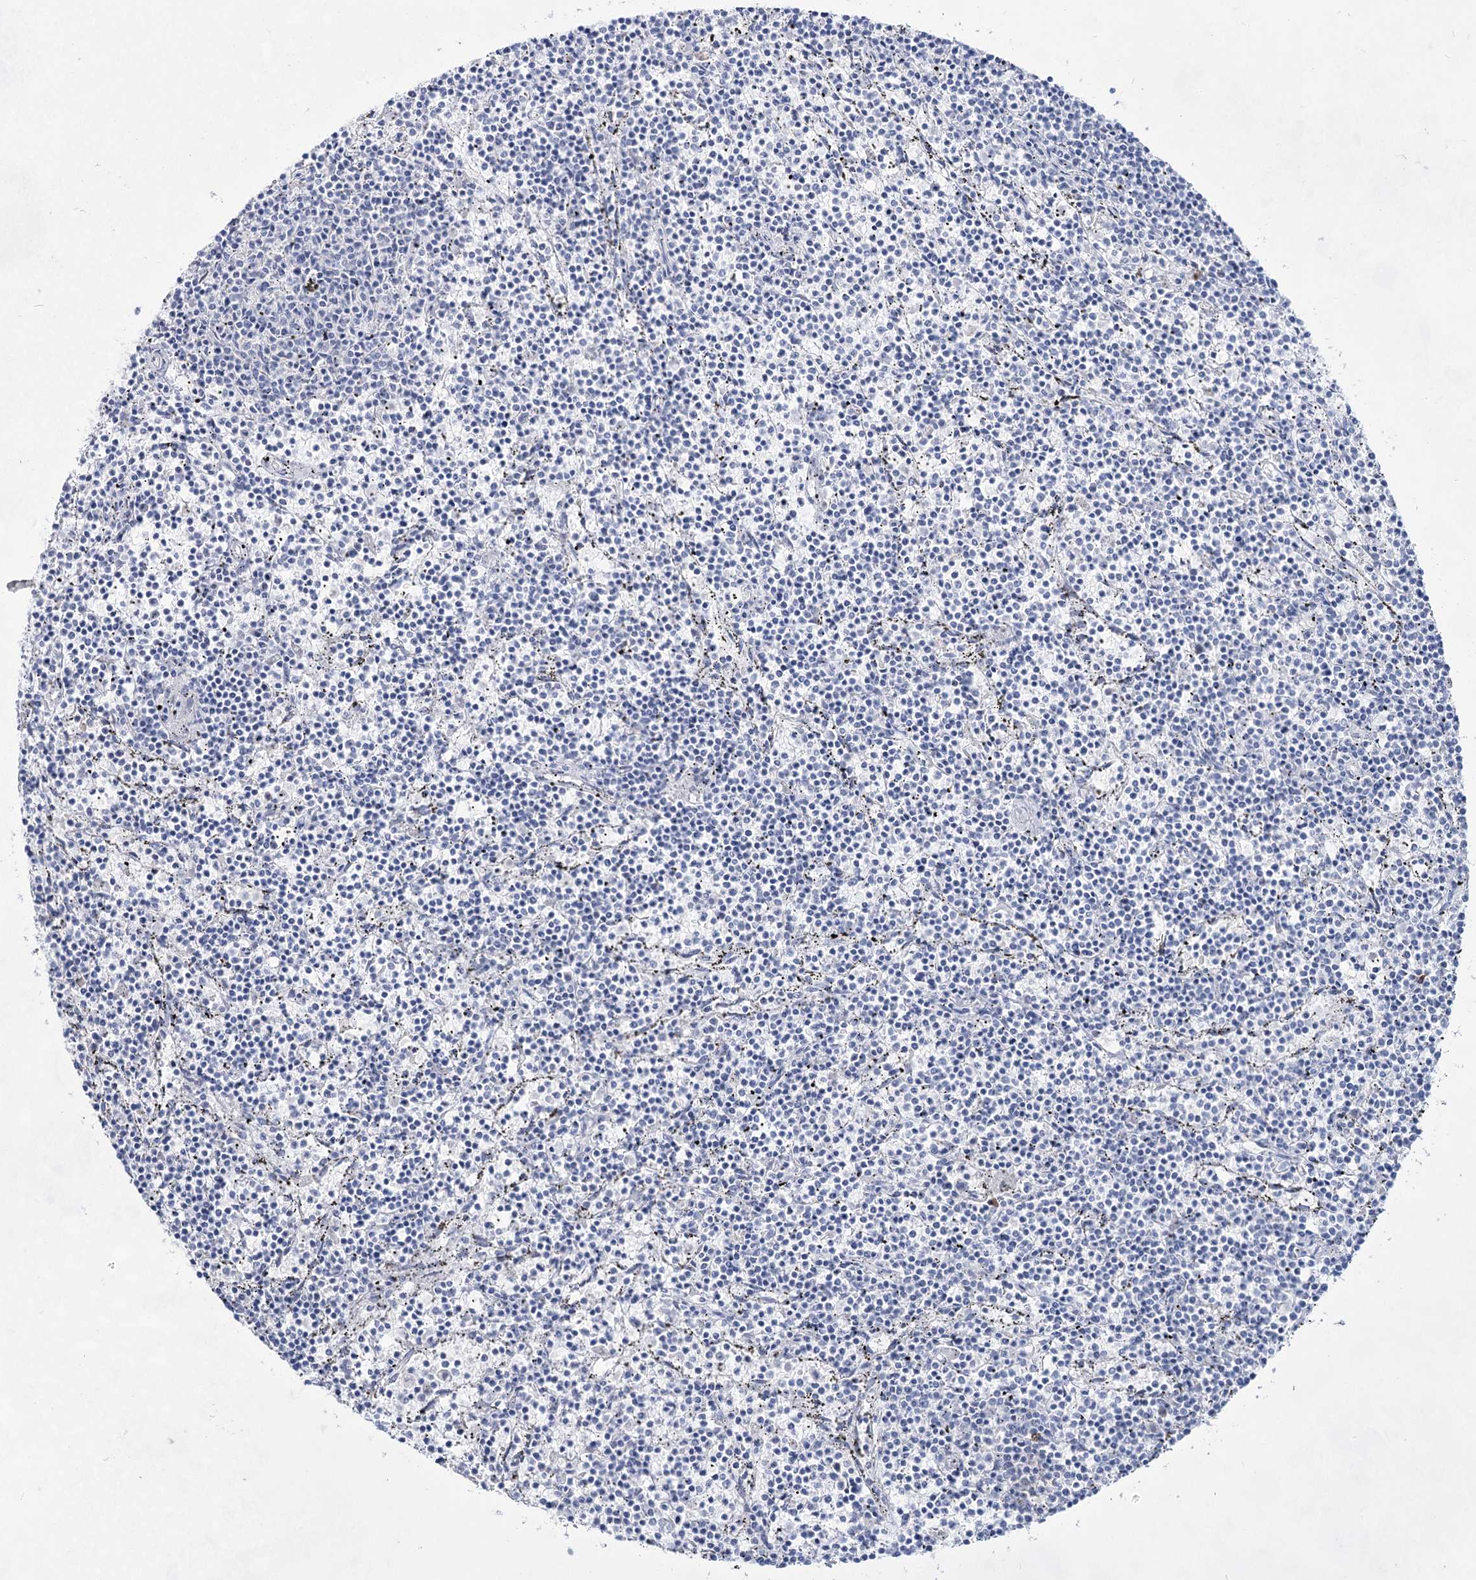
{"staining": {"intensity": "negative", "quantity": "none", "location": "none"}, "tissue": "lymphoma", "cell_type": "Tumor cells", "image_type": "cancer", "snomed": [{"axis": "morphology", "description": "Malignant lymphoma, non-Hodgkin's type, Low grade"}, {"axis": "topography", "description": "Spleen"}], "caption": "An immunohistochemistry (IHC) image of lymphoma is shown. There is no staining in tumor cells of lymphoma.", "gene": "ACRV1", "patient": {"sex": "female", "age": 50}}